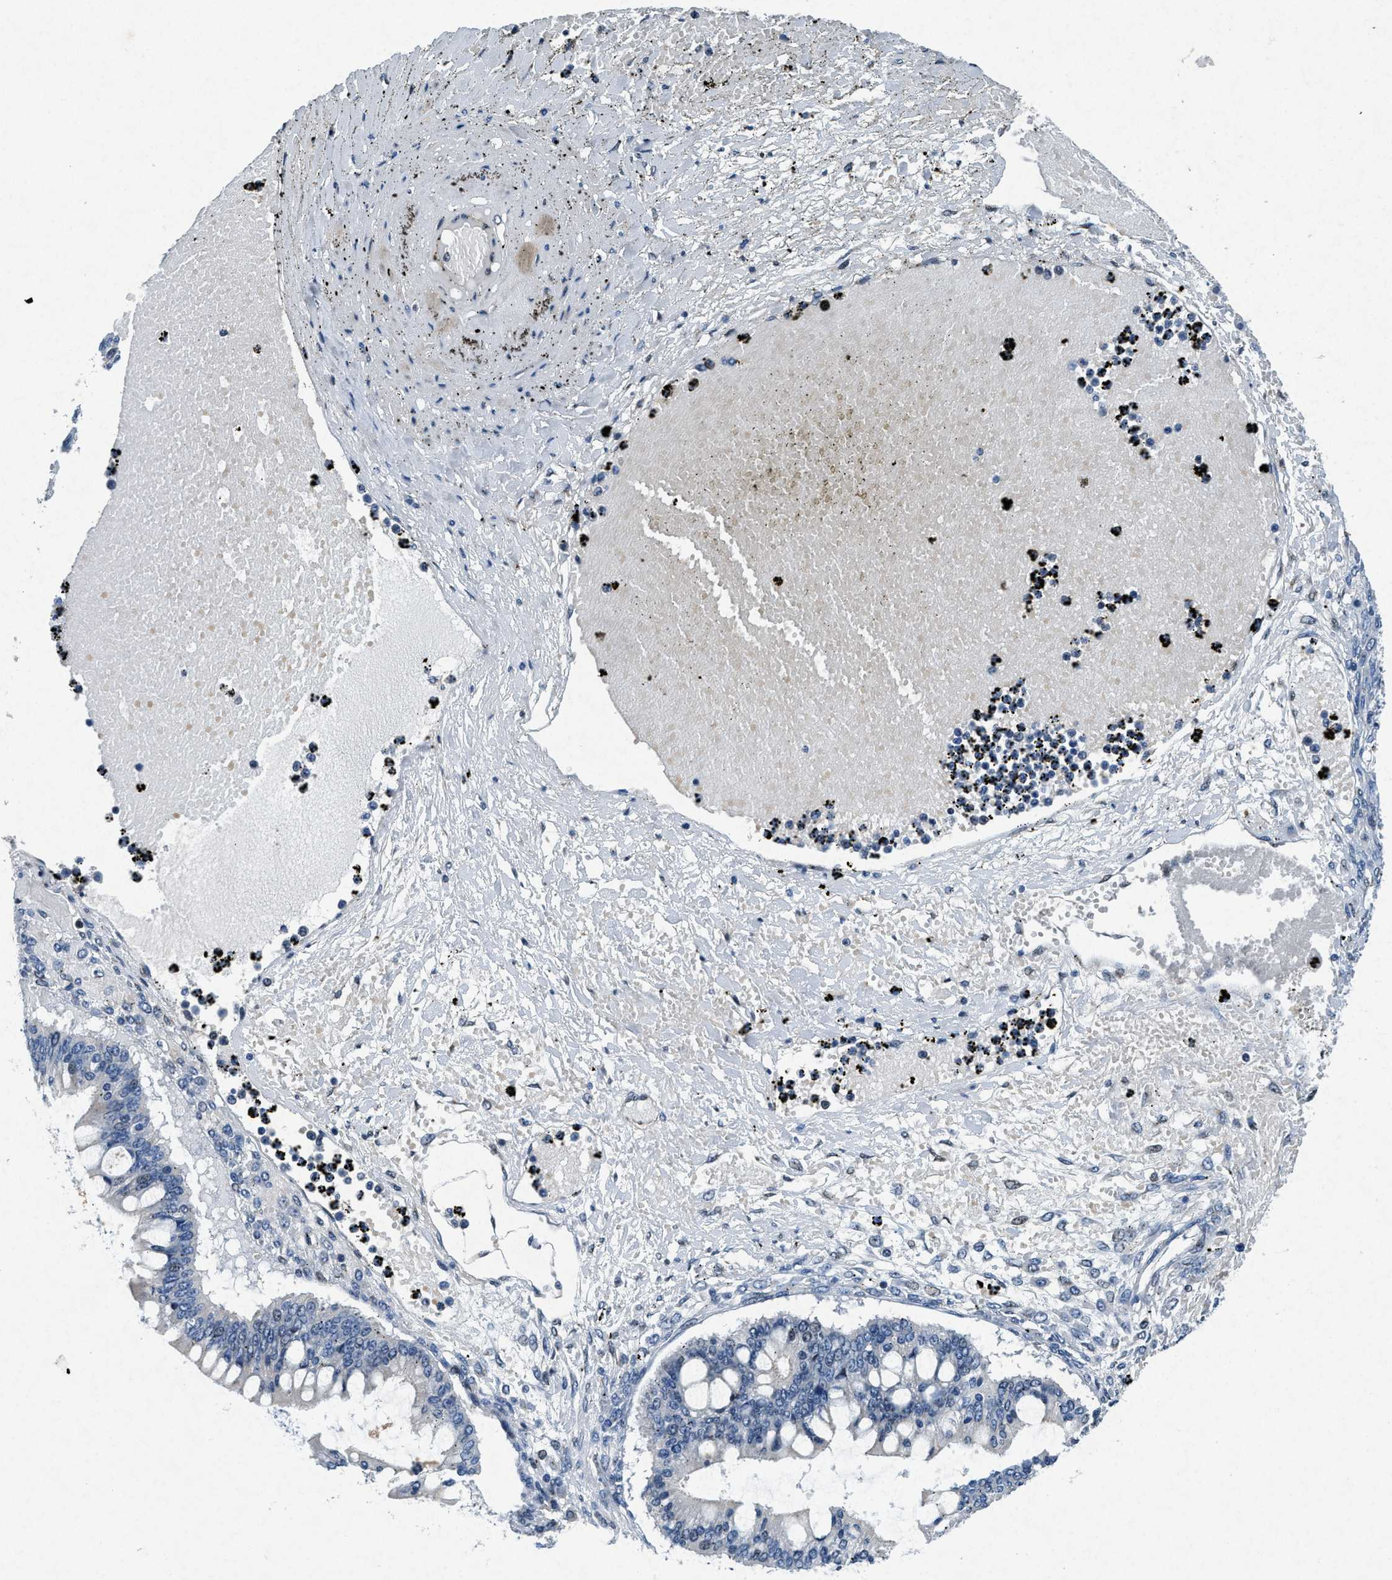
{"staining": {"intensity": "negative", "quantity": "none", "location": "none"}, "tissue": "ovarian cancer", "cell_type": "Tumor cells", "image_type": "cancer", "snomed": [{"axis": "morphology", "description": "Cystadenocarcinoma, mucinous, NOS"}, {"axis": "topography", "description": "Ovary"}], "caption": "Mucinous cystadenocarcinoma (ovarian) was stained to show a protein in brown. There is no significant staining in tumor cells.", "gene": "PHLDA1", "patient": {"sex": "female", "age": 73}}